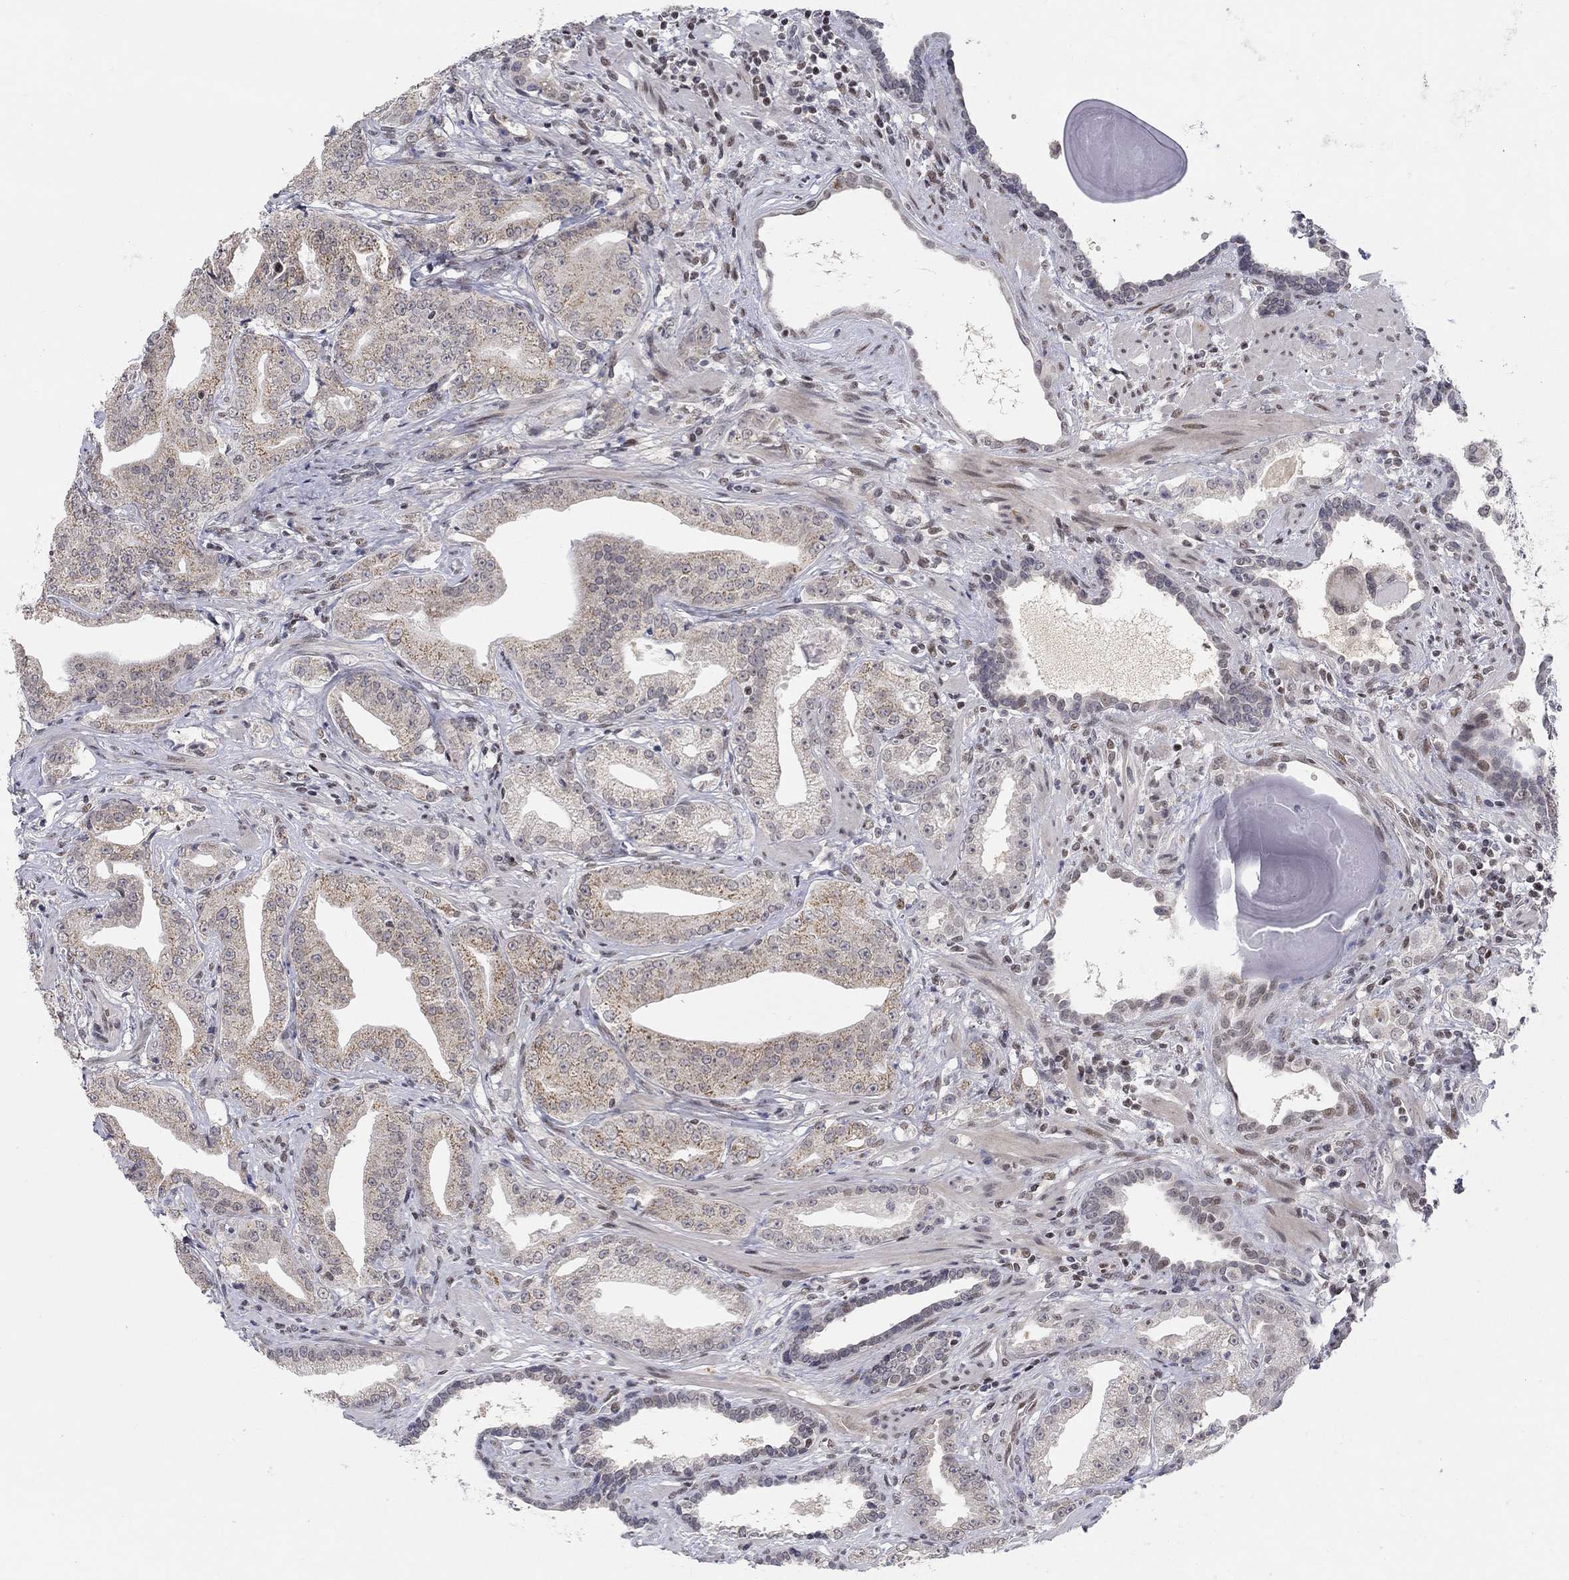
{"staining": {"intensity": "weak", "quantity": "<25%", "location": "cytoplasmic/membranous"}, "tissue": "prostate cancer", "cell_type": "Tumor cells", "image_type": "cancer", "snomed": [{"axis": "morphology", "description": "Adenocarcinoma, Low grade"}, {"axis": "topography", "description": "Prostate"}], "caption": "Tumor cells show no significant protein expression in prostate cancer (low-grade adenocarcinoma). (Immunohistochemistry, brightfield microscopy, high magnification).", "gene": "KLF12", "patient": {"sex": "male", "age": 62}}